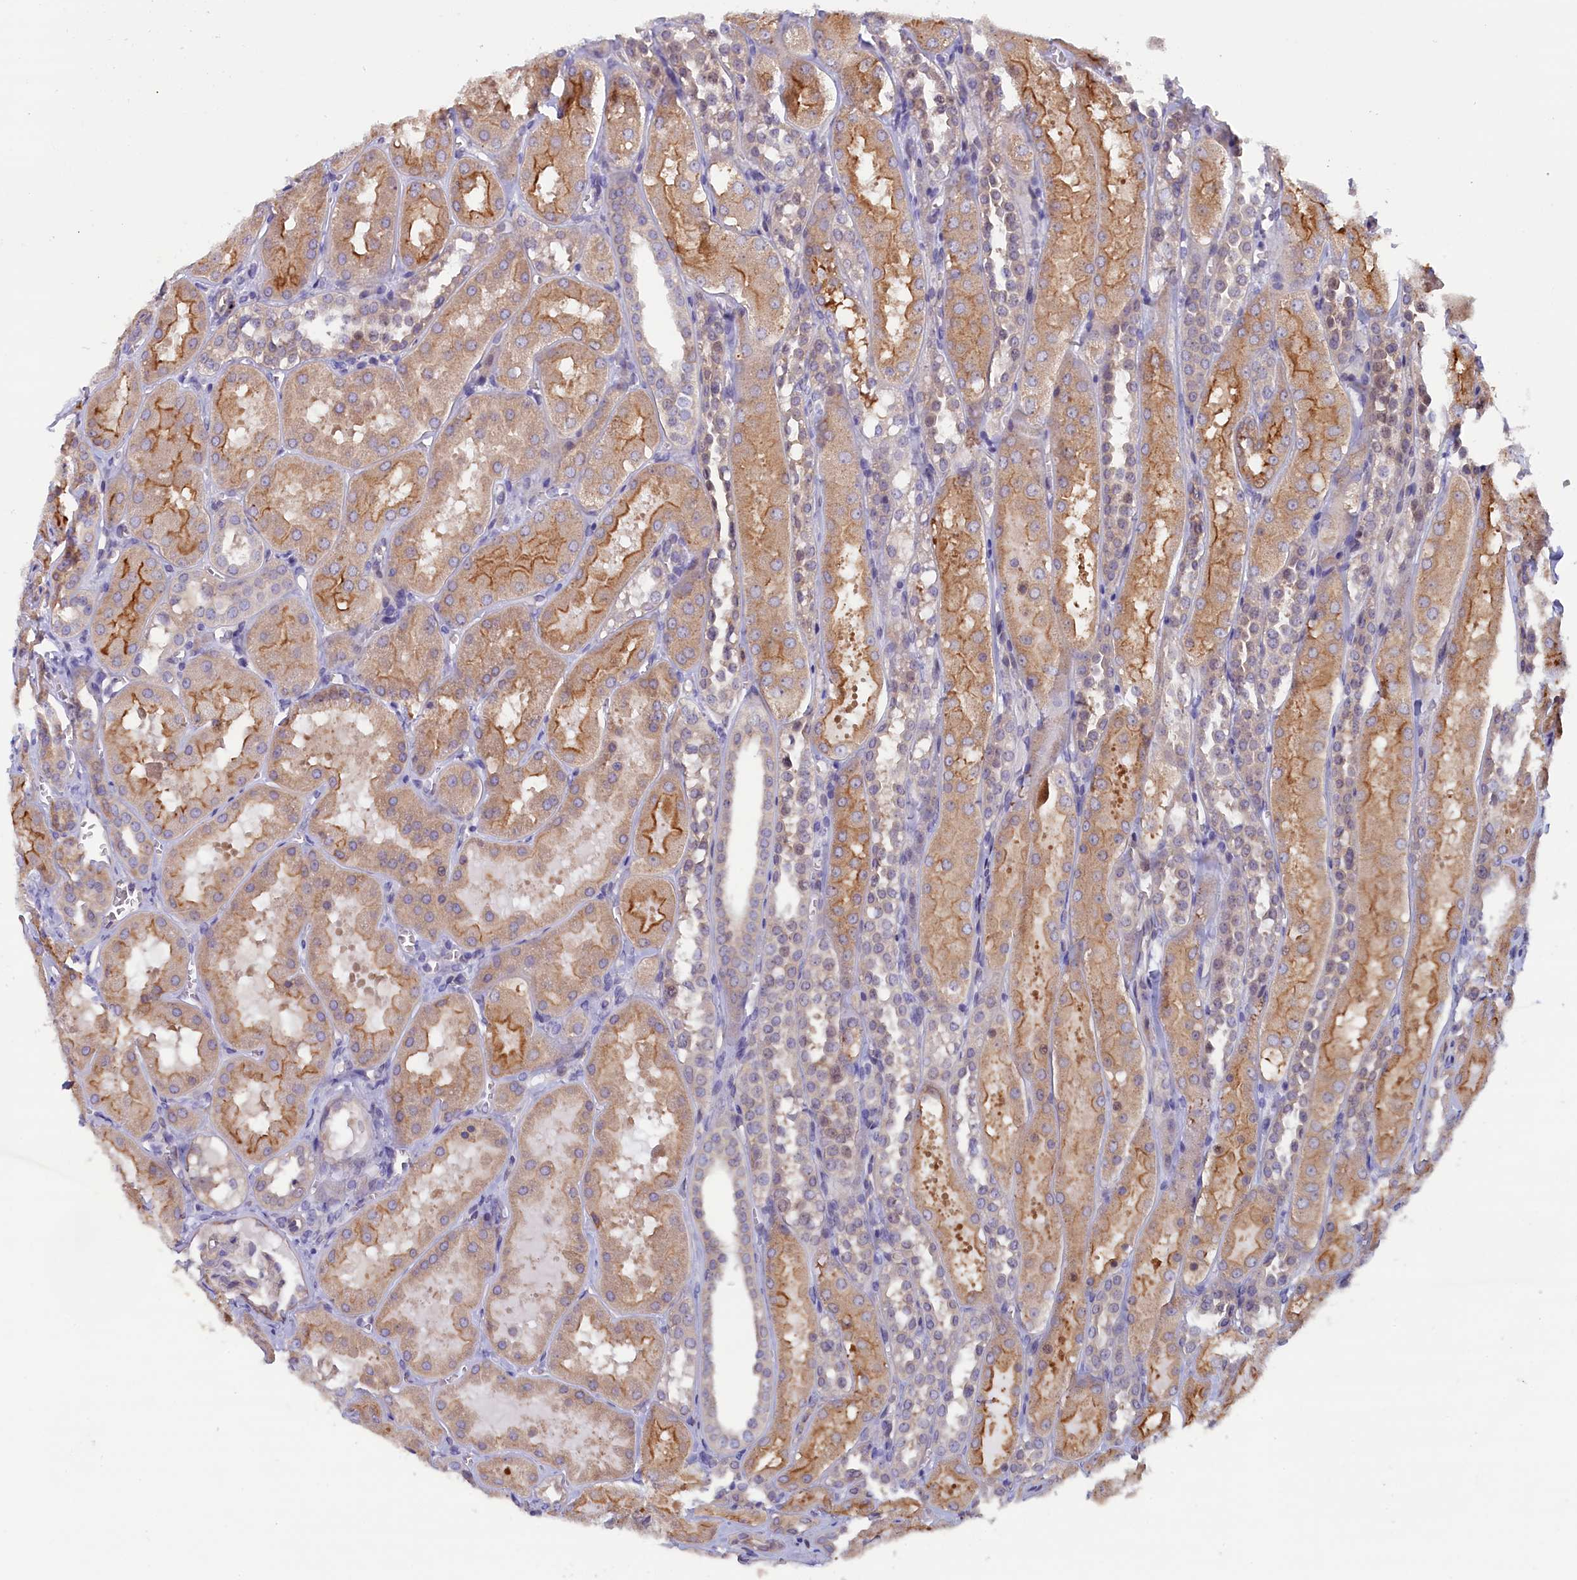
{"staining": {"intensity": "negative", "quantity": "none", "location": "none"}, "tissue": "kidney", "cell_type": "Cells in glomeruli", "image_type": "normal", "snomed": [{"axis": "morphology", "description": "Normal tissue, NOS"}, {"axis": "topography", "description": "Kidney"}, {"axis": "topography", "description": "Urinary bladder"}], "caption": "Immunohistochemistry (IHC) of unremarkable kidney demonstrates no positivity in cells in glomeruli.", "gene": "JPT2", "patient": {"sex": "male", "age": 16}}